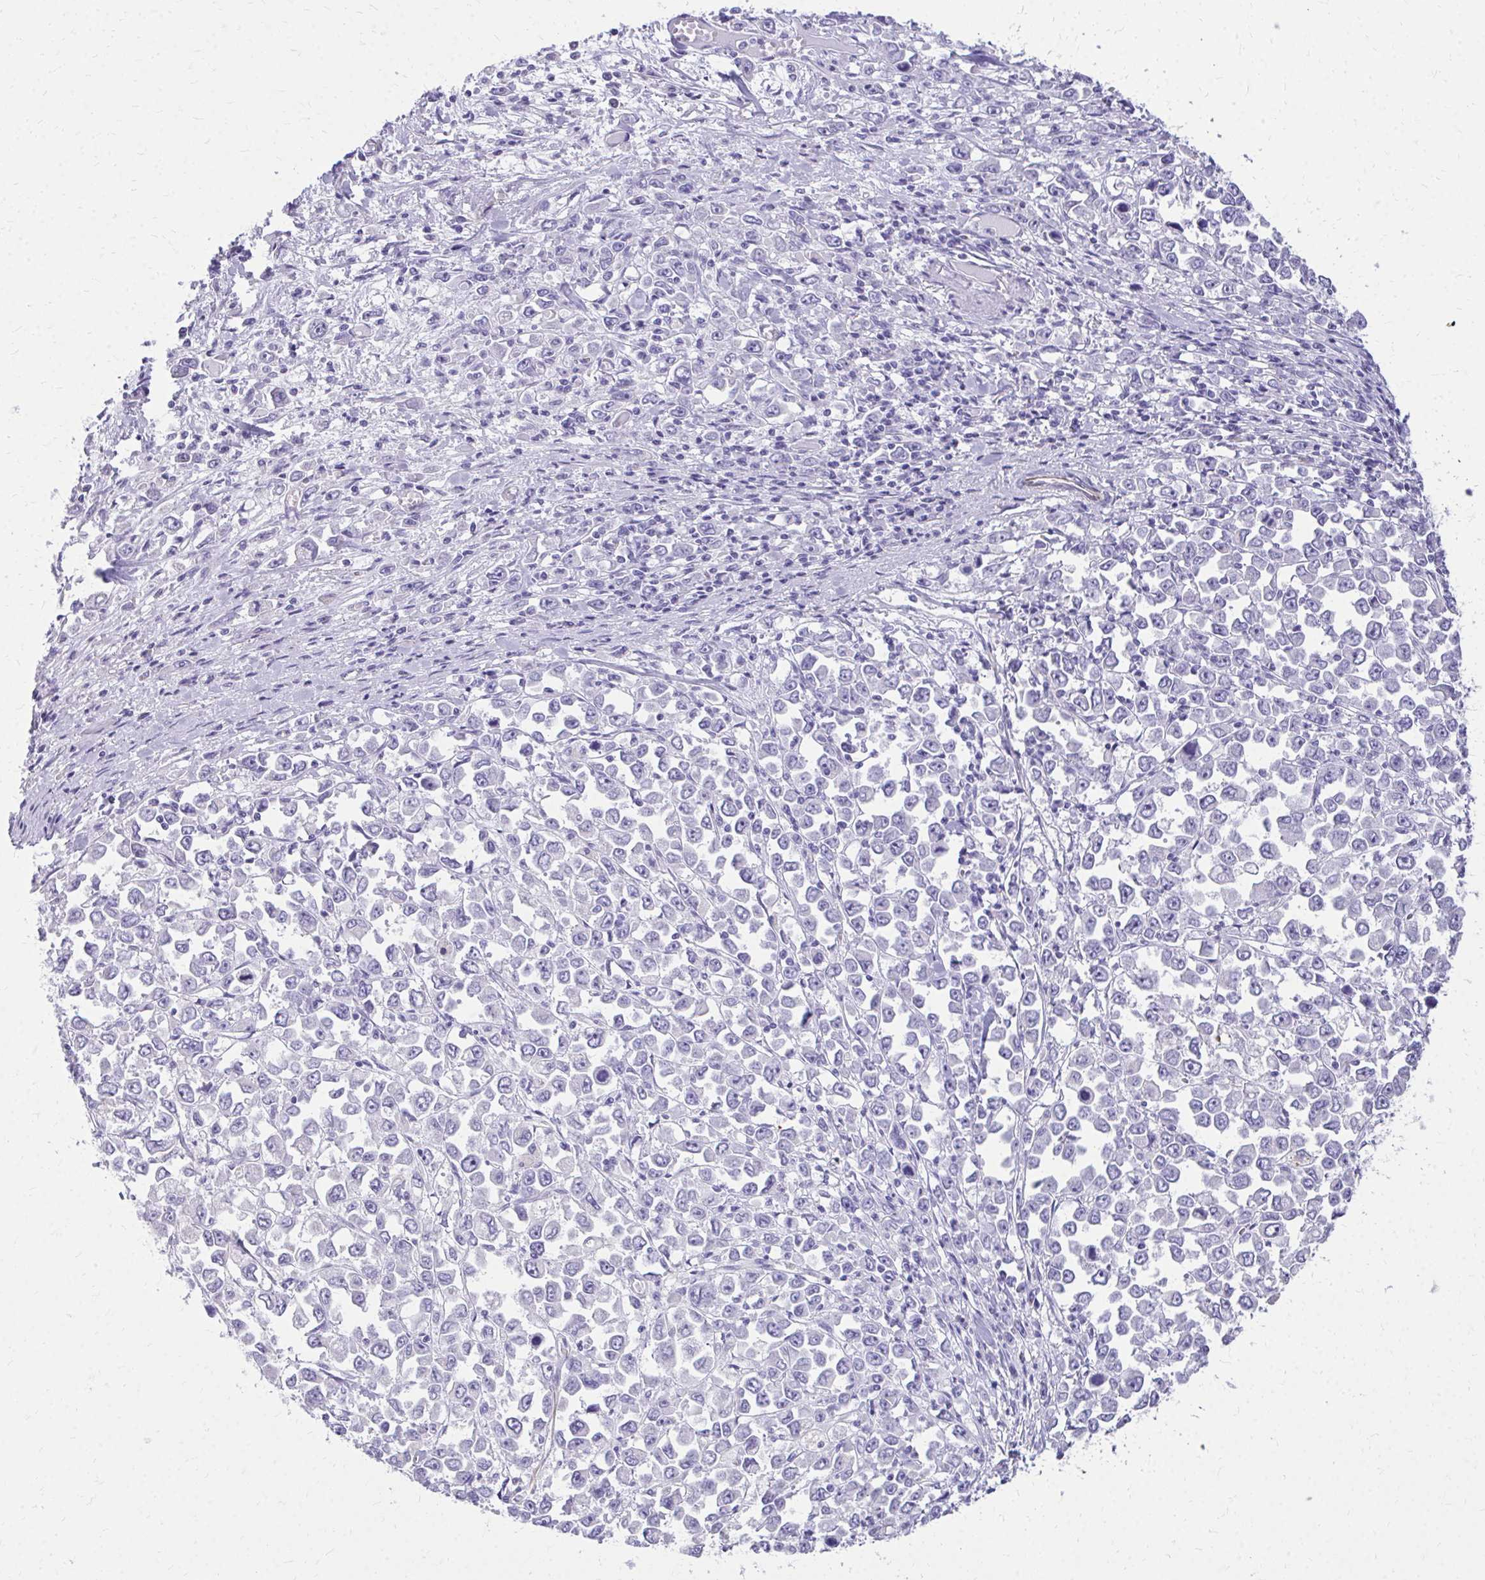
{"staining": {"intensity": "negative", "quantity": "none", "location": "none"}, "tissue": "stomach cancer", "cell_type": "Tumor cells", "image_type": "cancer", "snomed": [{"axis": "morphology", "description": "Adenocarcinoma, NOS"}, {"axis": "topography", "description": "Stomach, upper"}], "caption": "There is no significant expression in tumor cells of stomach cancer.", "gene": "TRIM6", "patient": {"sex": "male", "age": 70}}